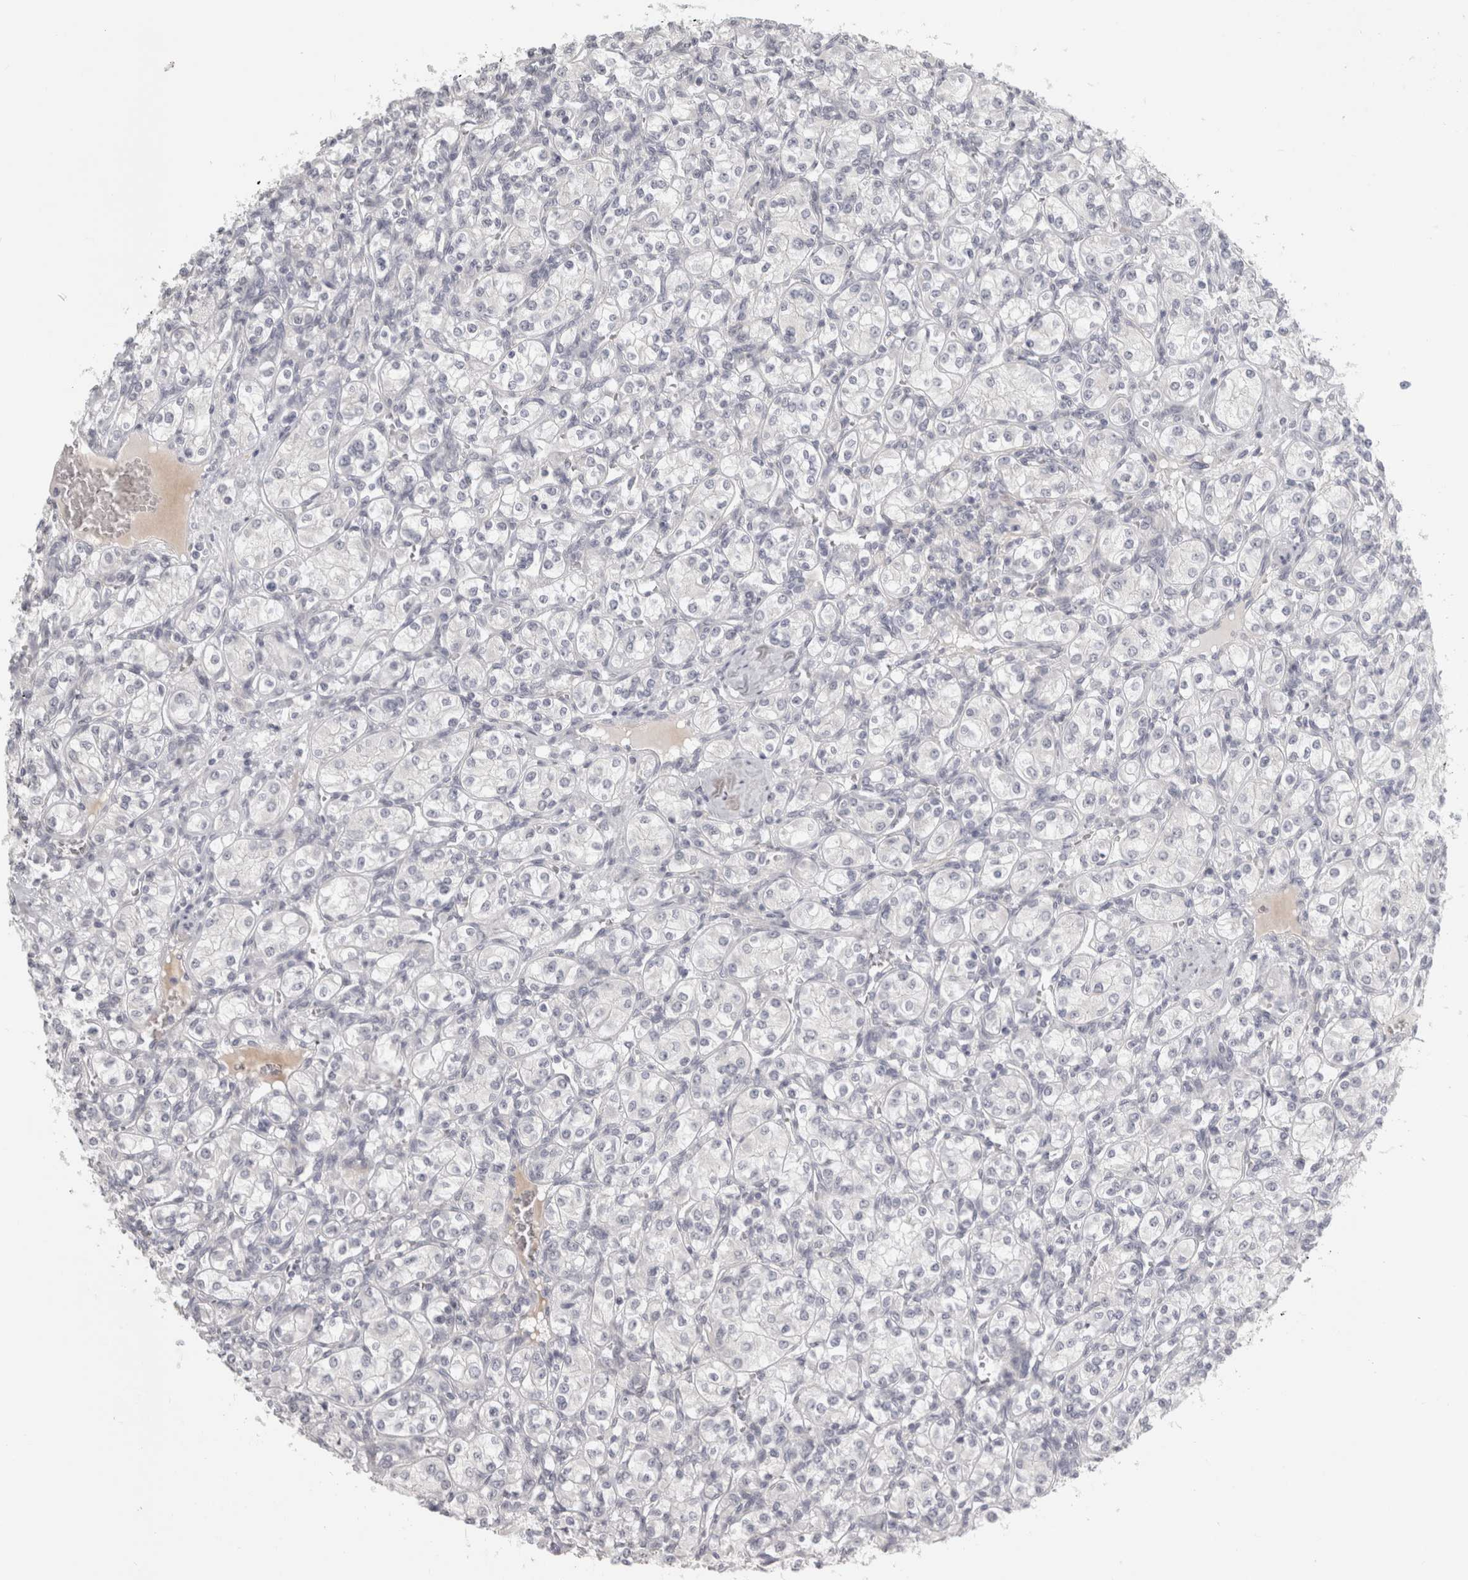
{"staining": {"intensity": "negative", "quantity": "none", "location": "none"}, "tissue": "renal cancer", "cell_type": "Tumor cells", "image_type": "cancer", "snomed": [{"axis": "morphology", "description": "Adenocarcinoma, NOS"}, {"axis": "topography", "description": "Kidney"}], "caption": "The micrograph displays no staining of tumor cells in renal adenocarcinoma.", "gene": "FBLIM1", "patient": {"sex": "male", "age": 77}}